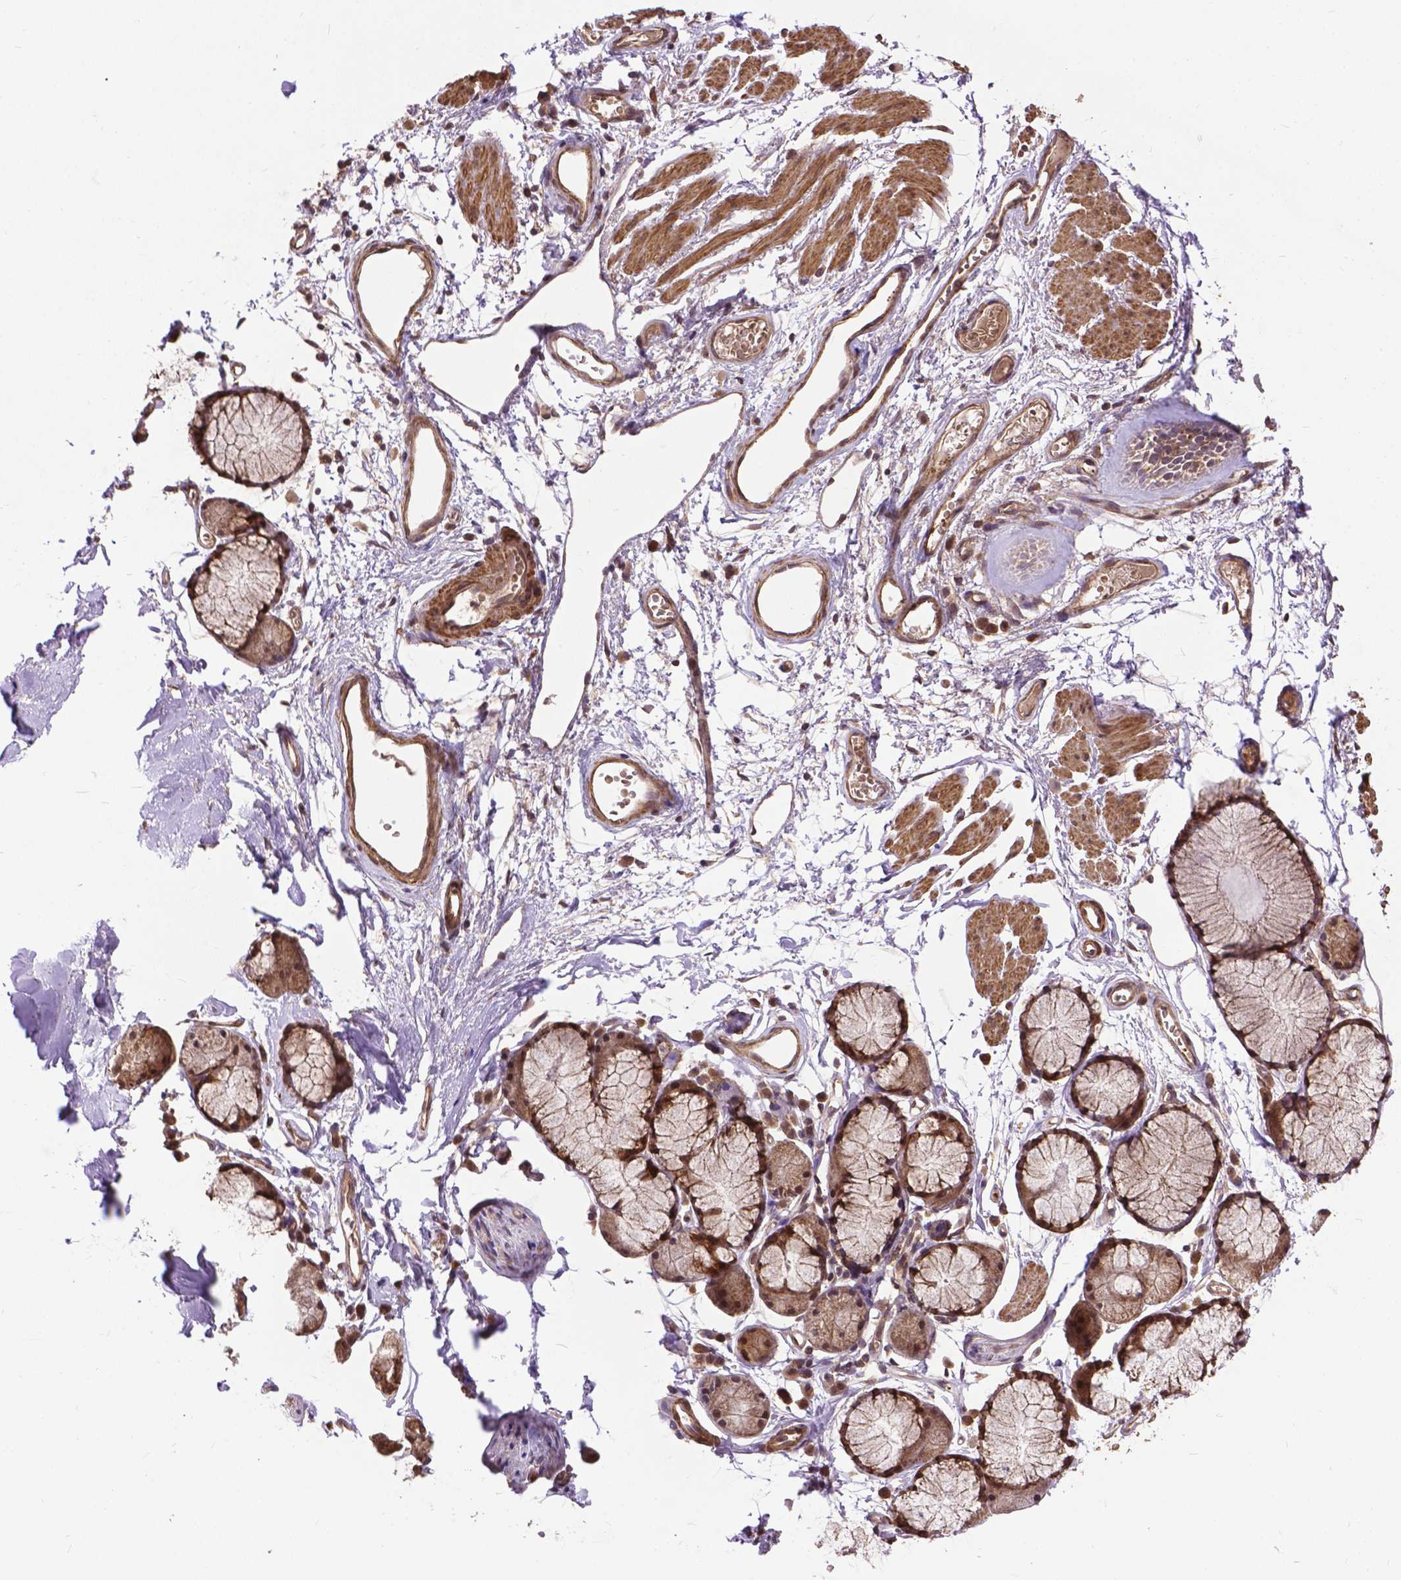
{"staining": {"intensity": "strong", "quantity": ">75%", "location": "cytoplasmic/membranous"}, "tissue": "soft tissue", "cell_type": "Chondrocytes", "image_type": "normal", "snomed": [{"axis": "morphology", "description": "Normal tissue, NOS"}, {"axis": "topography", "description": "Cartilage tissue"}, {"axis": "topography", "description": "Bronchus"}], "caption": "Protein staining of normal soft tissue shows strong cytoplasmic/membranous expression in approximately >75% of chondrocytes.", "gene": "ZNF616", "patient": {"sex": "female", "age": 79}}